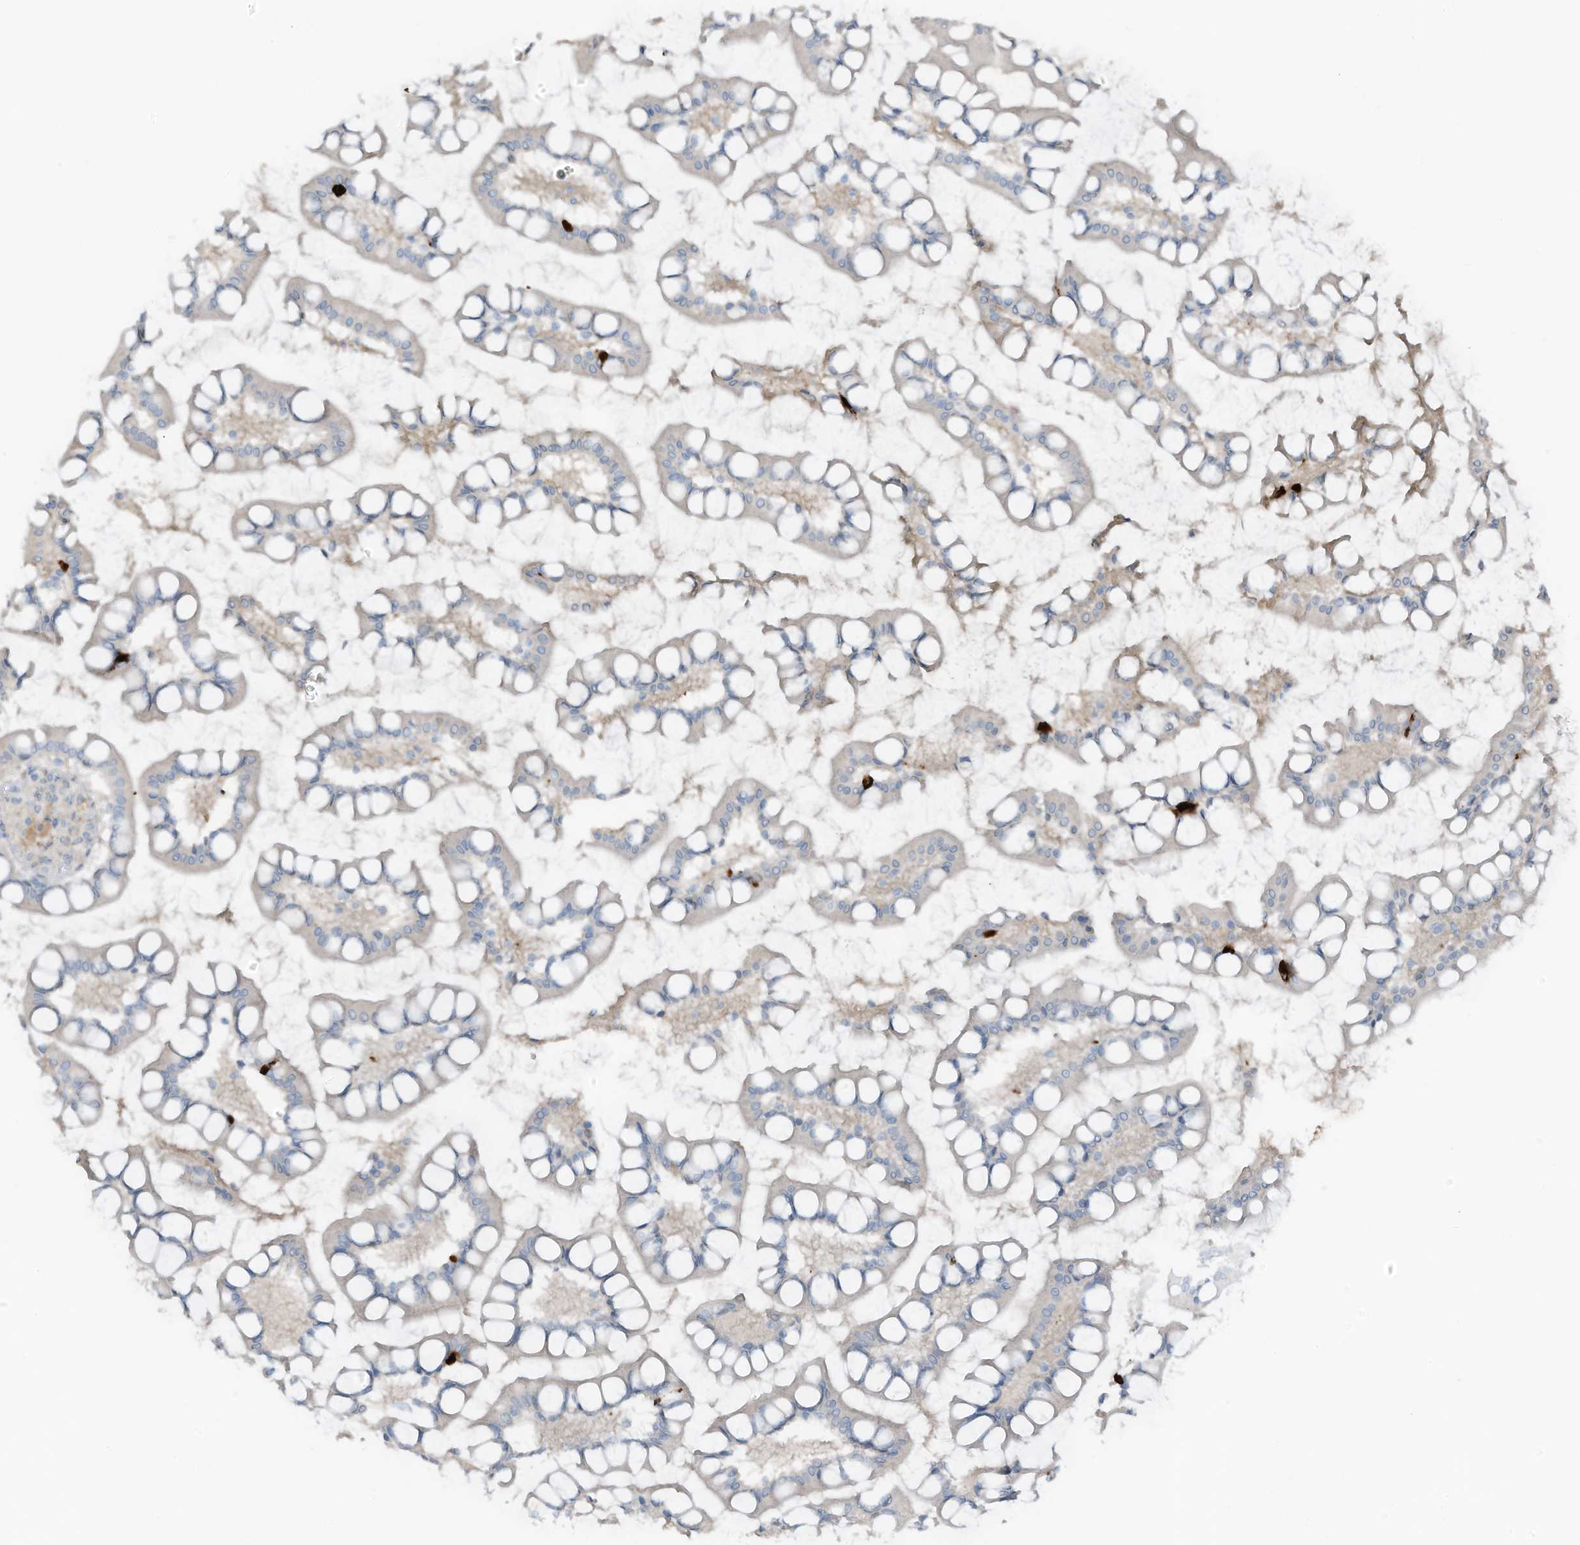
{"staining": {"intensity": "strong", "quantity": "<25%", "location": "cytoplasmic/membranous"}, "tissue": "small intestine", "cell_type": "Glandular cells", "image_type": "normal", "snomed": [{"axis": "morphology", "description": "Normal tissue, NOS"}, {"axis": "topography", "description": "Small intestine"}], "caption": "A brown stain shows strong cytoplasmic/membranous staining of a protein in glandular cells of unremarkable small intestine.", "gene": "ARHGEF33", "patient": {"sex": "male", "age": 52}}